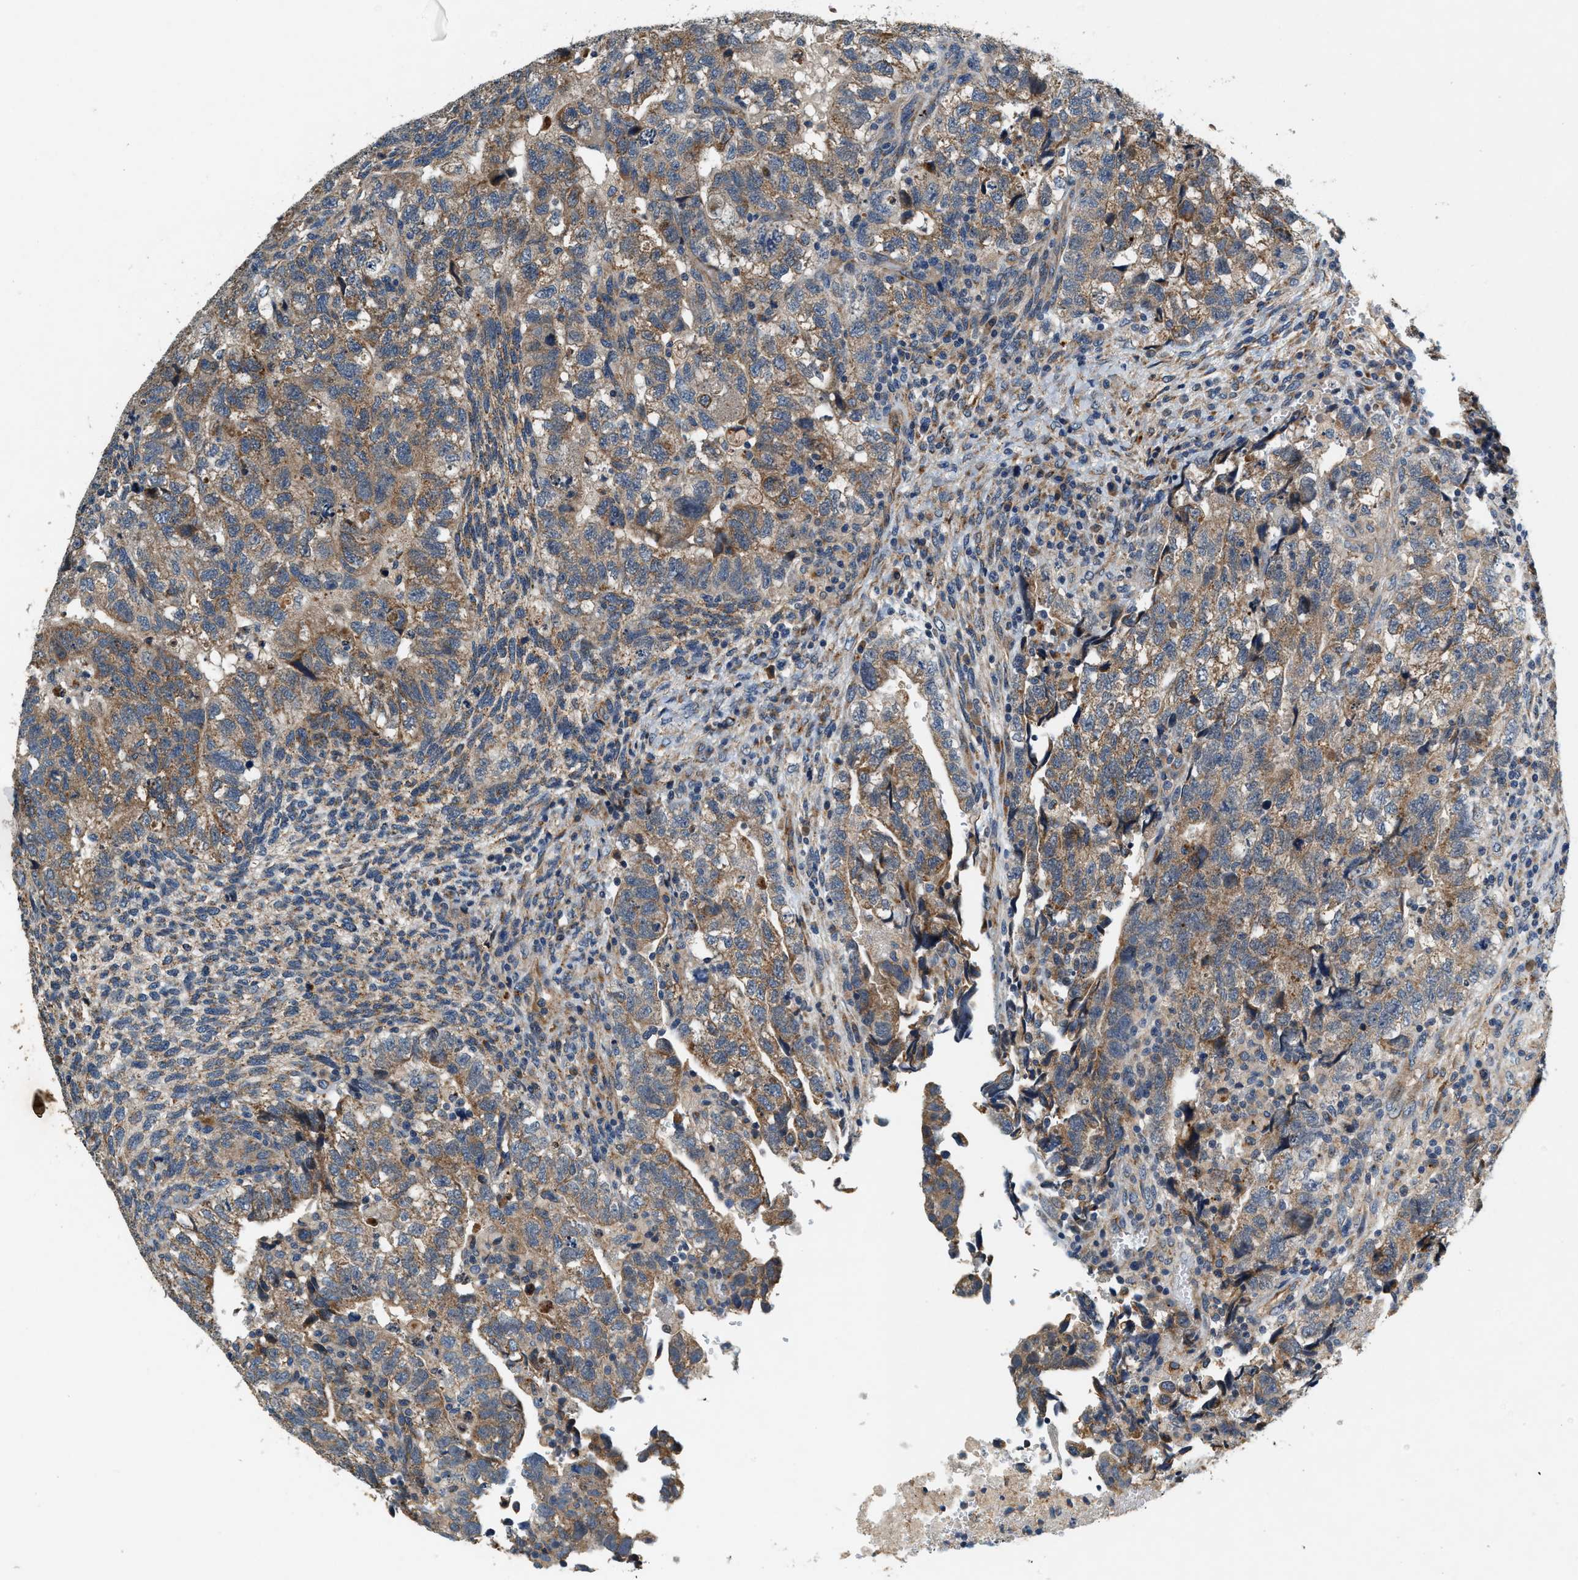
{"staining": {"intensity": "moderate", "quantity": ">75%", "location": "cytoplasmic/membranous"}, "tissue": "testis cancer", "cell_type": "Tumor cells", "image_type": "cancer", "snomed": [{"axis": "morphology", "description": "Carcinoma, Embryonal, NOS"}, {"axis": "topography", "description": "Testis"}], "caption": "Protein analysis of embryonal carcinoma (testis) tissue shows moderate cytoplasmic/membranous staining in approximately >75% of tumor cells.", "gene": "DUSP10", "patient": {"sex": "male", "age": 36}}